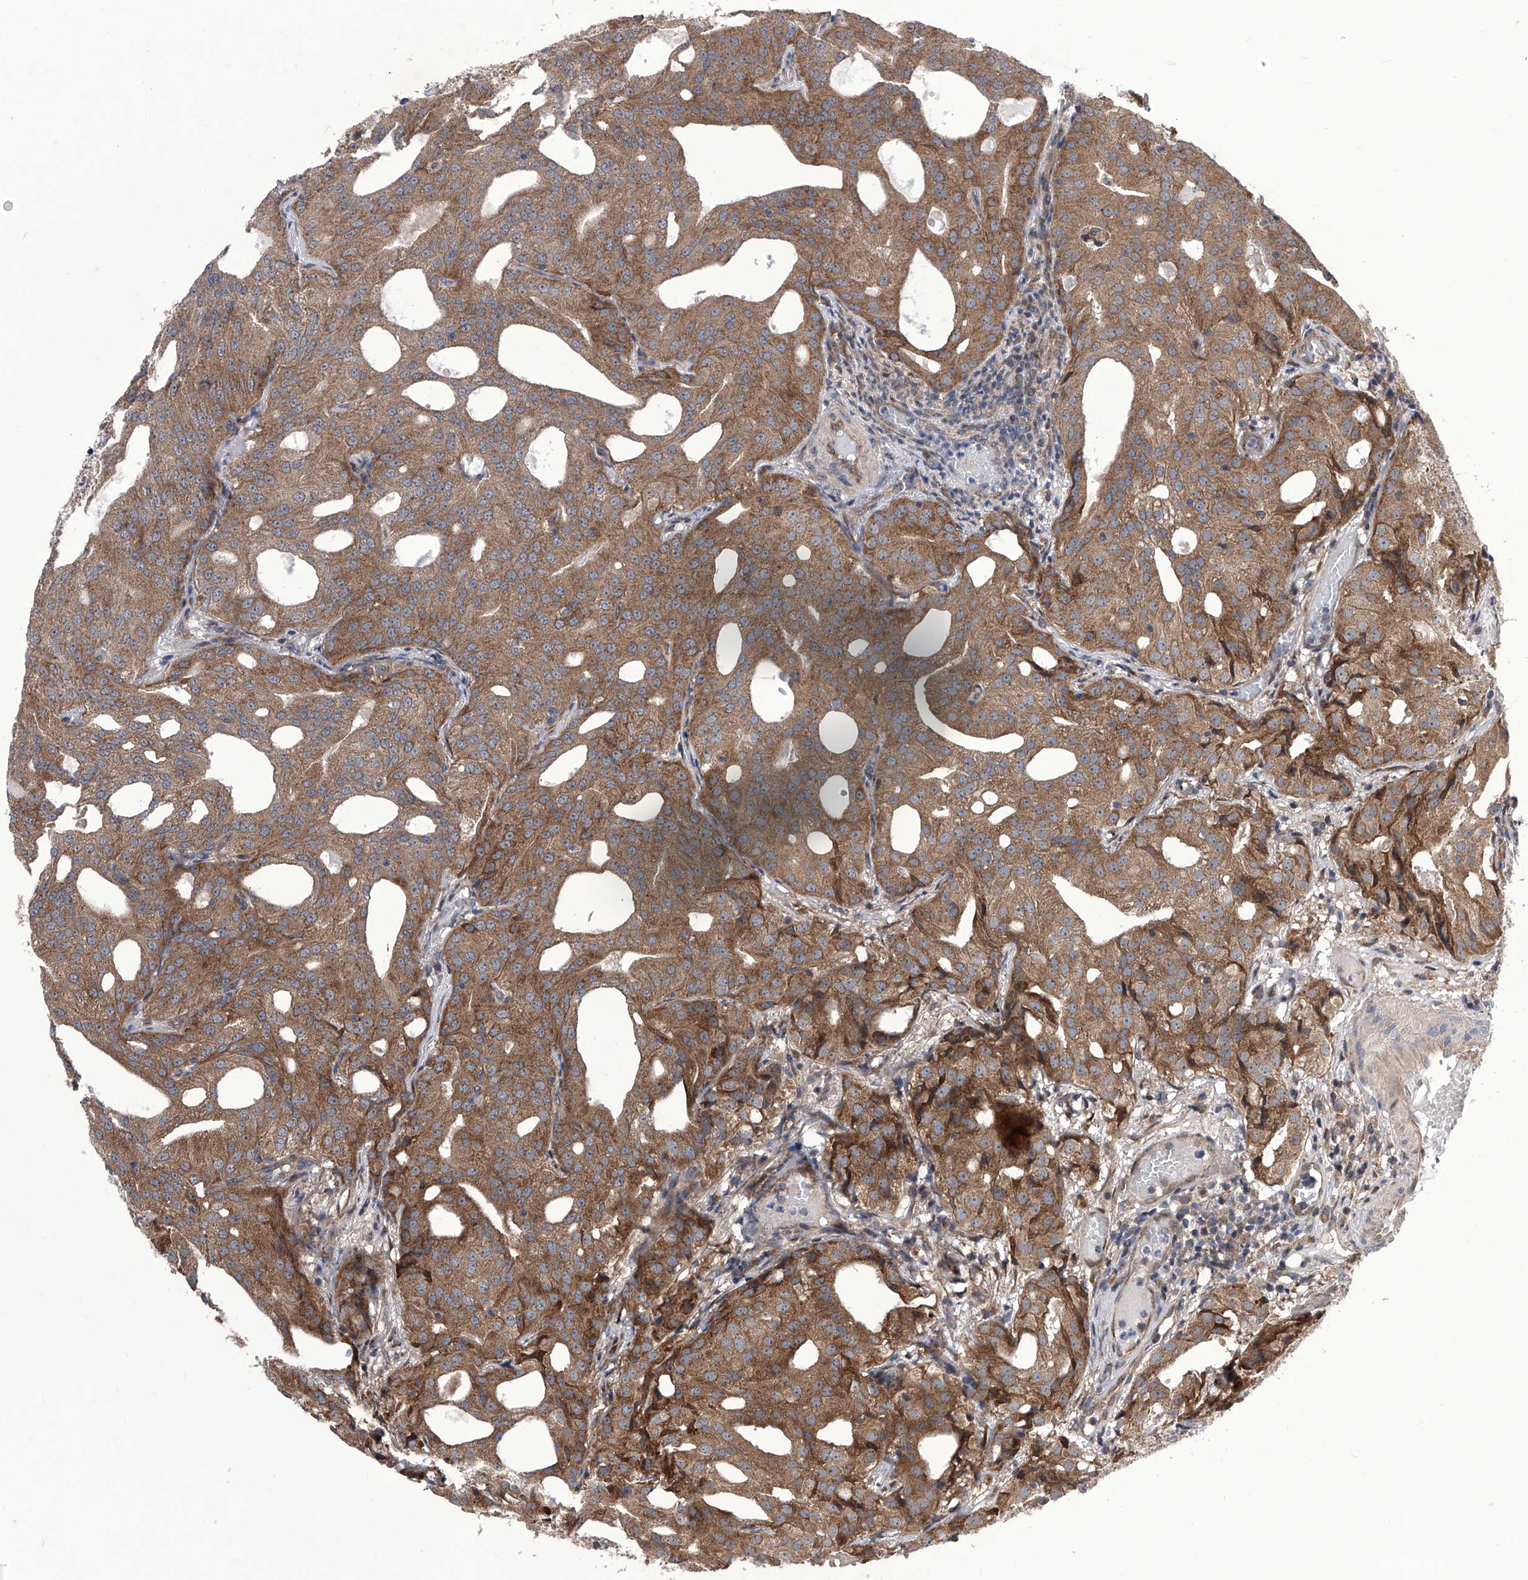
{"staining": {"intensity": "moderate", "quantity": ">75%", "location": "cytoplasmic/membranous"}, "tissue": "prostate cancer", "cell_type": "Tumor cells", "image_type": "cancer", "snomed": [{"axis": "morphology", "description": "Adenocarcinoma, Medium grade"}, {"axis": "topography", "description": "Prostate"}], "caption": "High-magnification brightfield microscopy of prostate medium-grade adenocarcinoma stained with DAB (brown) and counterstained with hematoxylin (blue). tumor cells exhibit moderate cytoplasmic/membranous staining is identified in about>75% of cells.", "gene": "KTI12", "patient": {"sex": "male", "age": 88}}